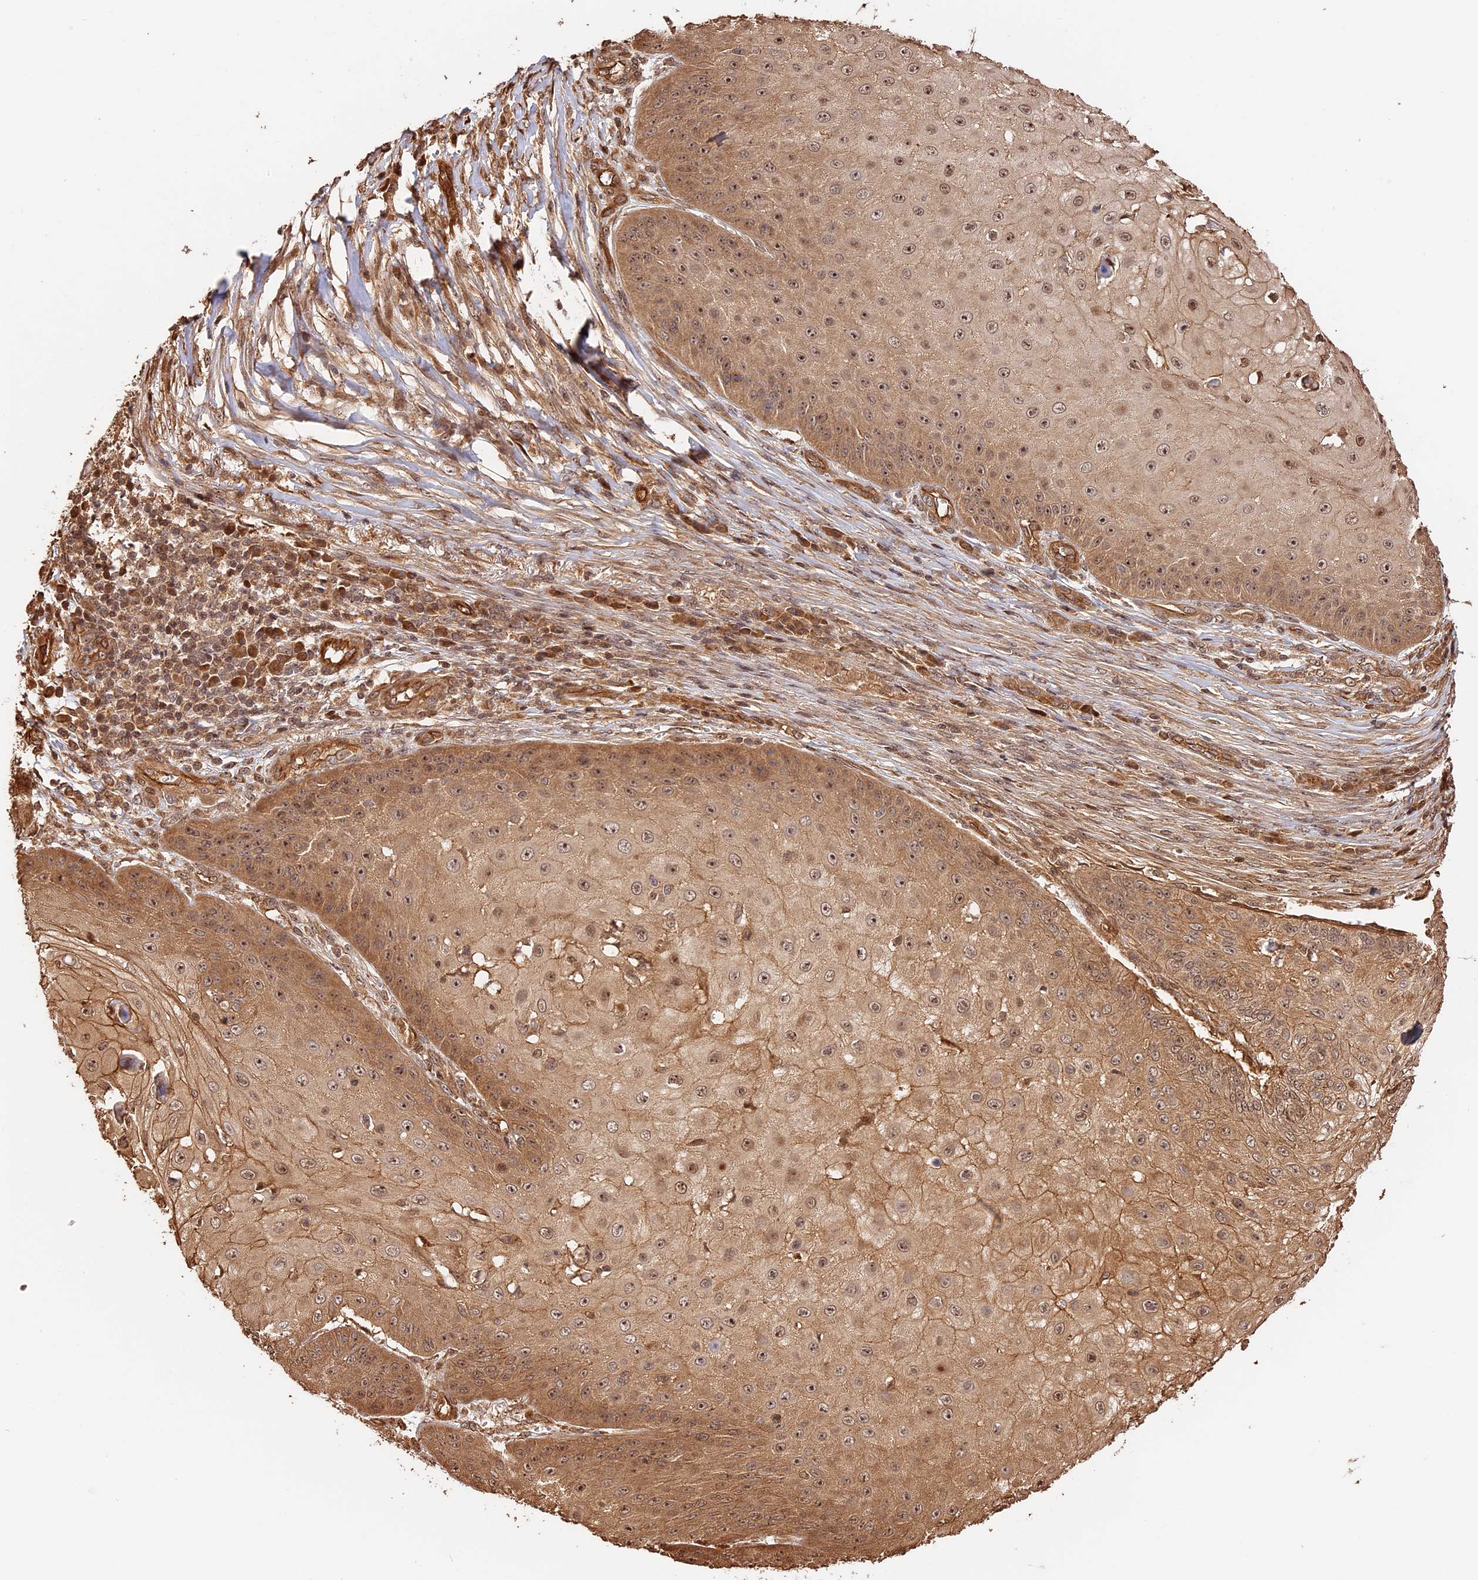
{"staining": {"intensity": "moderate", "quantity": ">75%", "location": "cytoplasmic/membranous,nuclear"}, "tissue": "skin cancer", "cell_type": "Tumor cells", "image_type": "cancer", "snomed": [{"axis": "morphology", "description": "Squamous cell carcinoma, NOS"}, {"axis": "topography", "description": "Skin"}], "caption": "This image displays IHC staining of human skin squamous cell carcinoma, with medium moderate cytoplasmic/membranous and nuclear expression in approximately >75% of tumor cells.", "gene": "PPP1R37", "patient": {"sex": "male", "age": 70}}